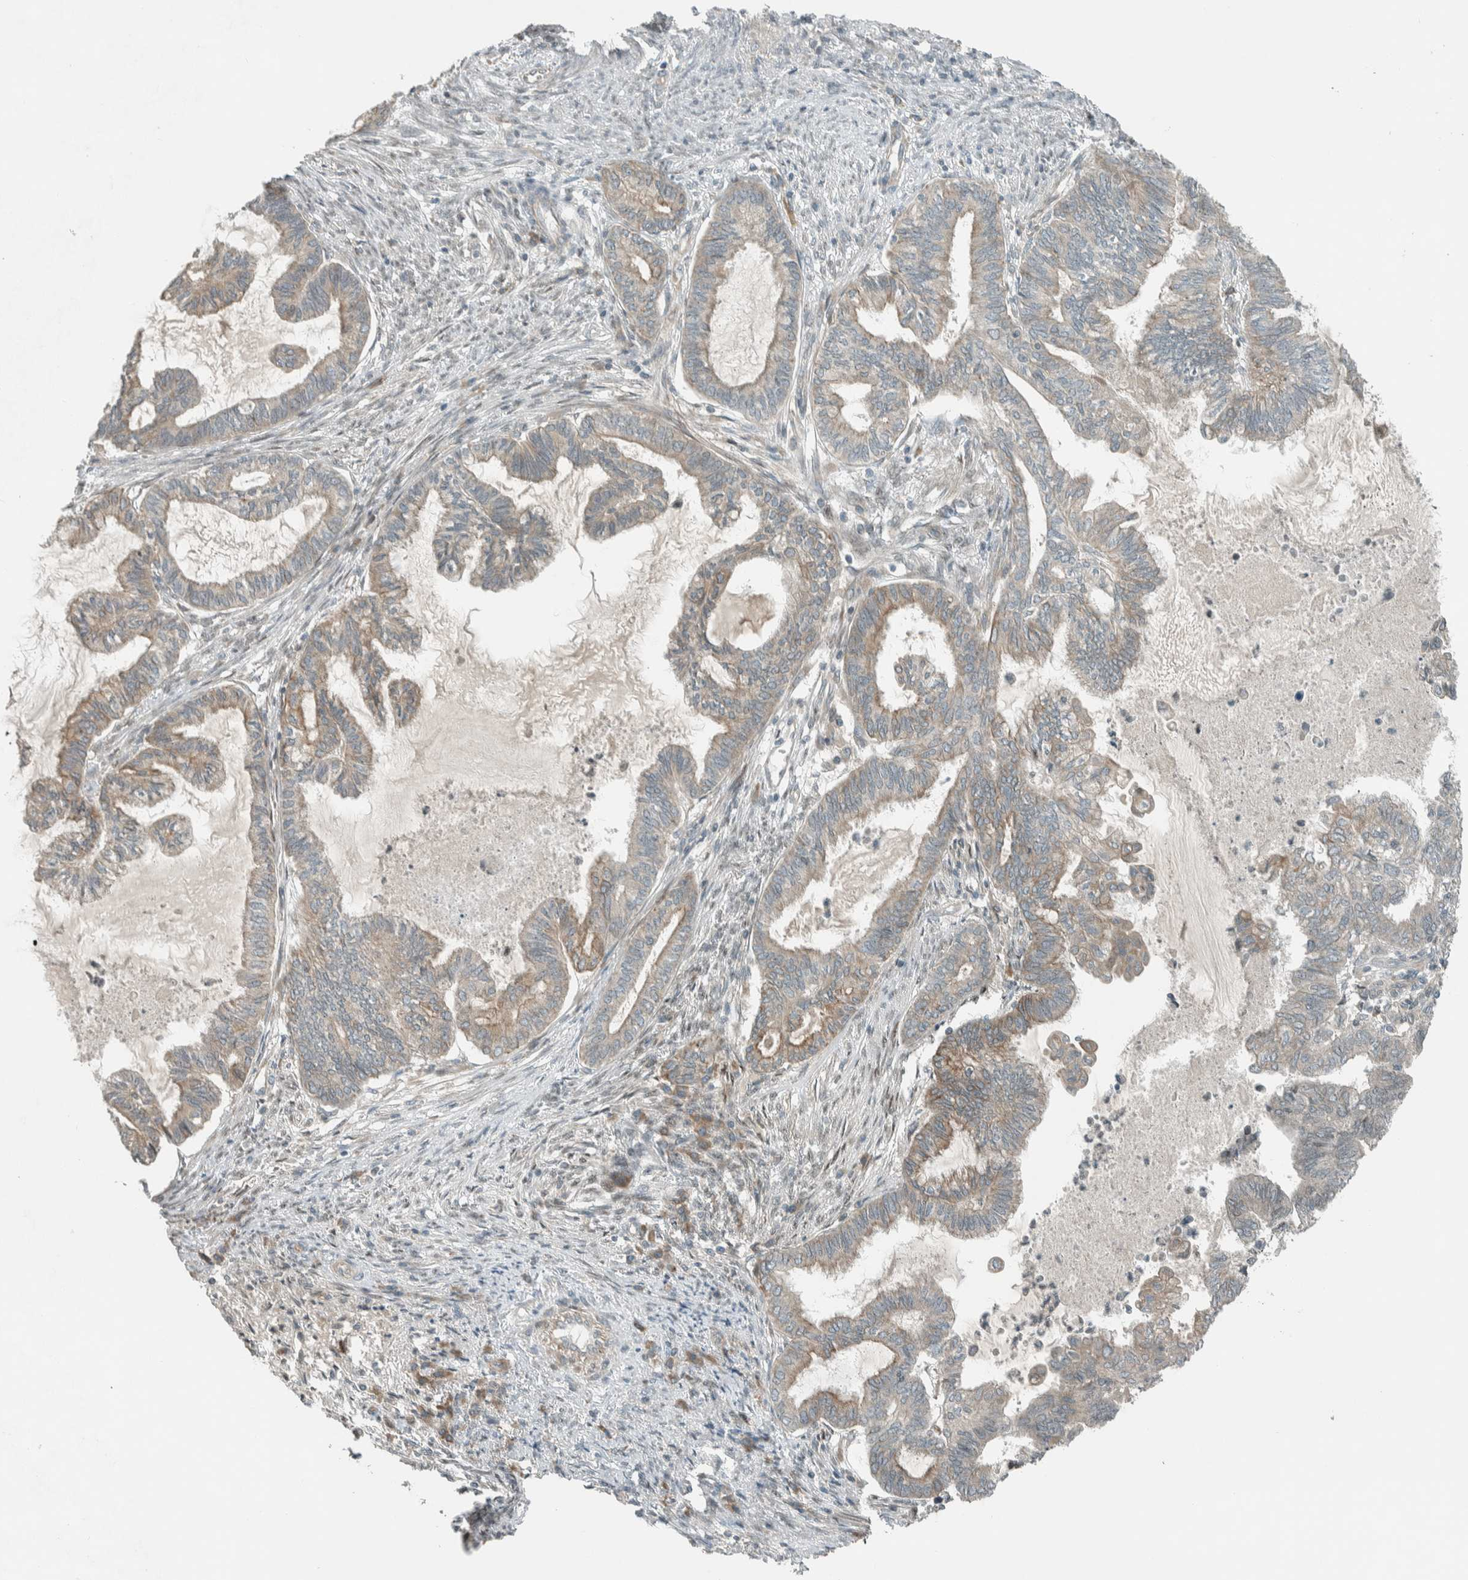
{"staining": {"intensity": "weak", "quantity": "<25%", "location": "cytoplasmic/membranous"}, "tissue": "endometrial cancer", "cell_type": "Tumor cells", "image_type": "cancer", "snomed": [{"axis": "morphology", "description": "Adenocarcinoma, NOS"}, {"axis": "topography", "description": "Endometrium"}], "caption": "This is an immunohistochemistry image of endometrial cancer (adenocarcinoma). There is no positivity in tumor cells.", "gene": "SEL1L", "patient": {"sex": "female", "age": 86}}